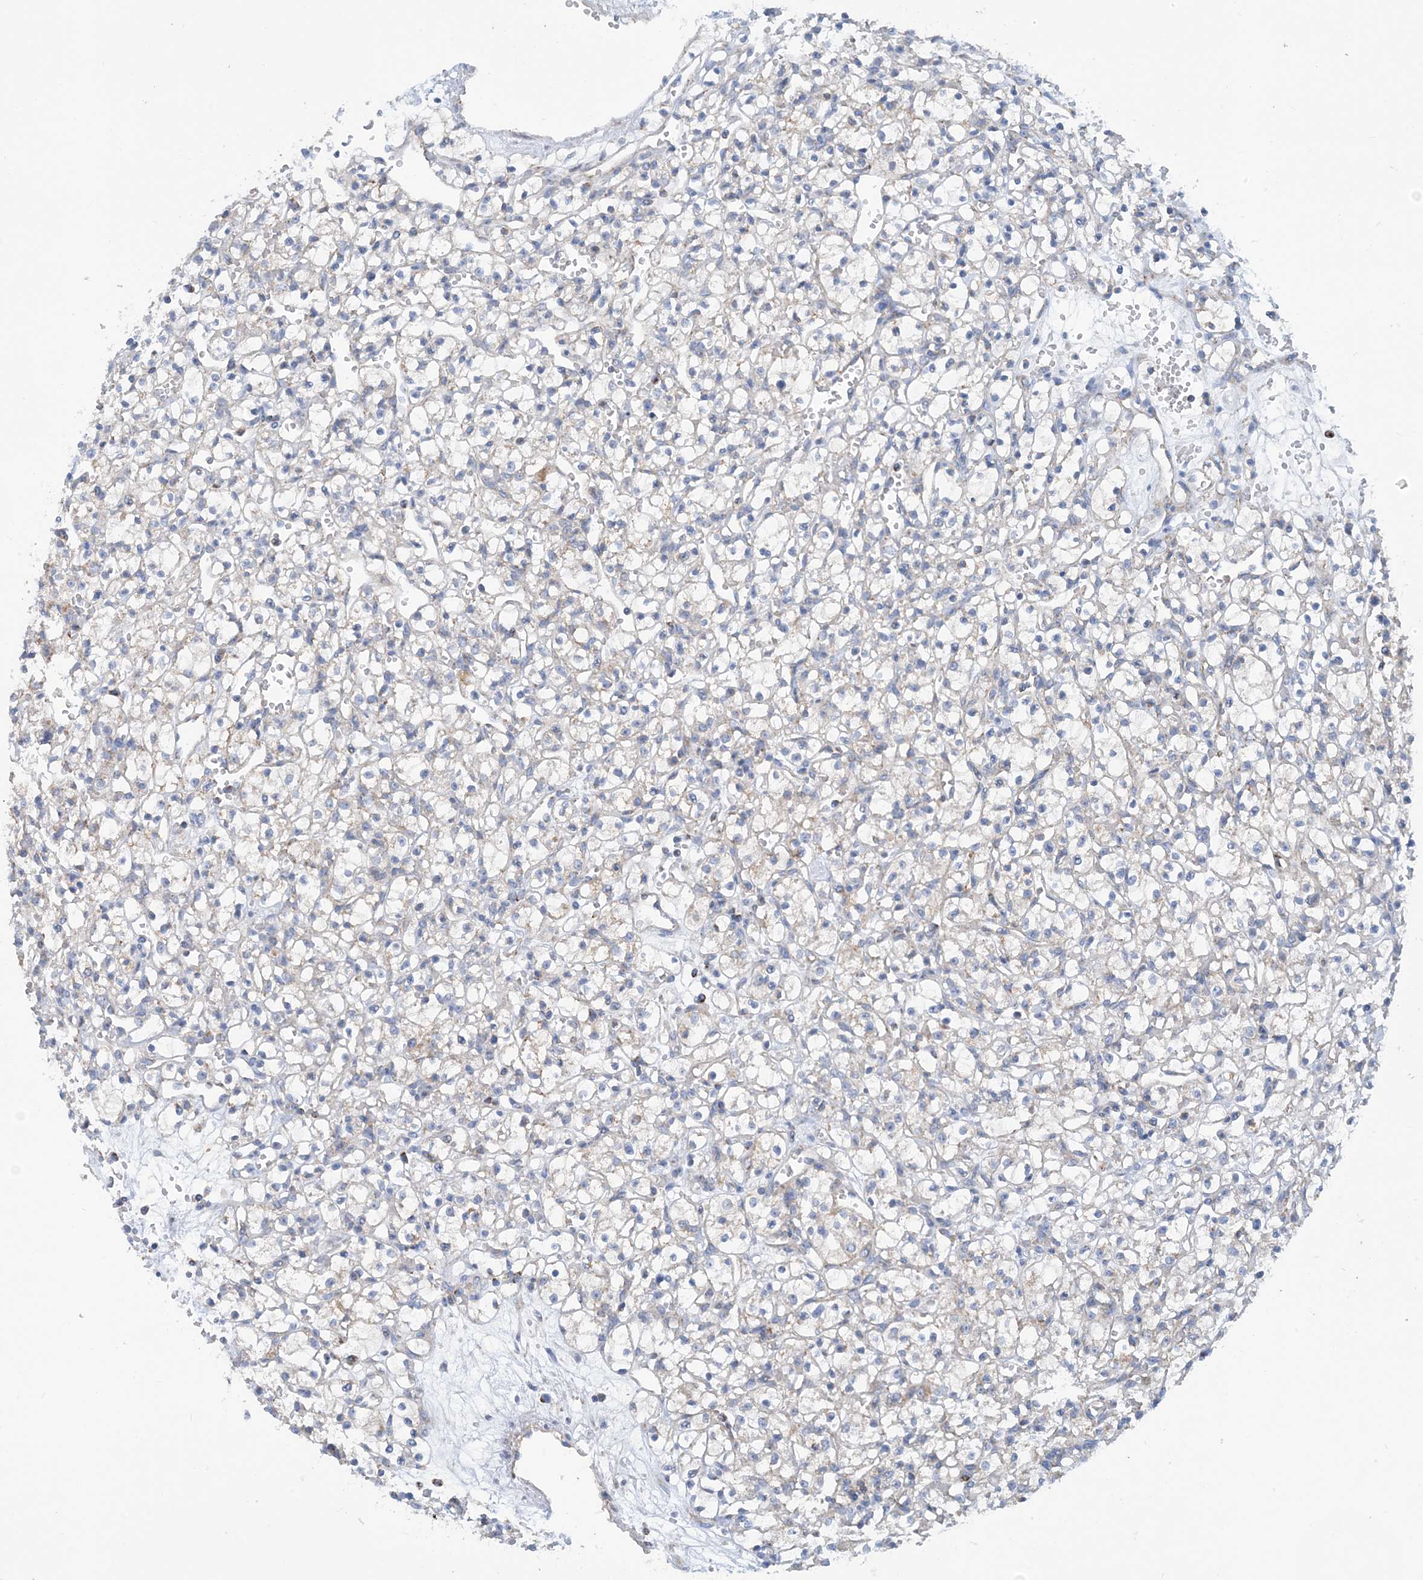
{"staining": {"intensity": "weak", "quantity": "<25%", "location": "cytoplasmic/membranous"}, "tissue": "renal cancer", "cell_type": "Tumor cells", "image_type": "cancer", "snomed": [{"axis": "morphology", "description": "Adenocarcinoma, NOS"}, {"axis": "topography", "description": "Kidney"}], "caption": "The micrograph exhibits no staining of tumor cells in renal cancer (adenocarcinoma).", "gene": "PHOSPHO2", "patient": {"sex": "female", "age": 59}}